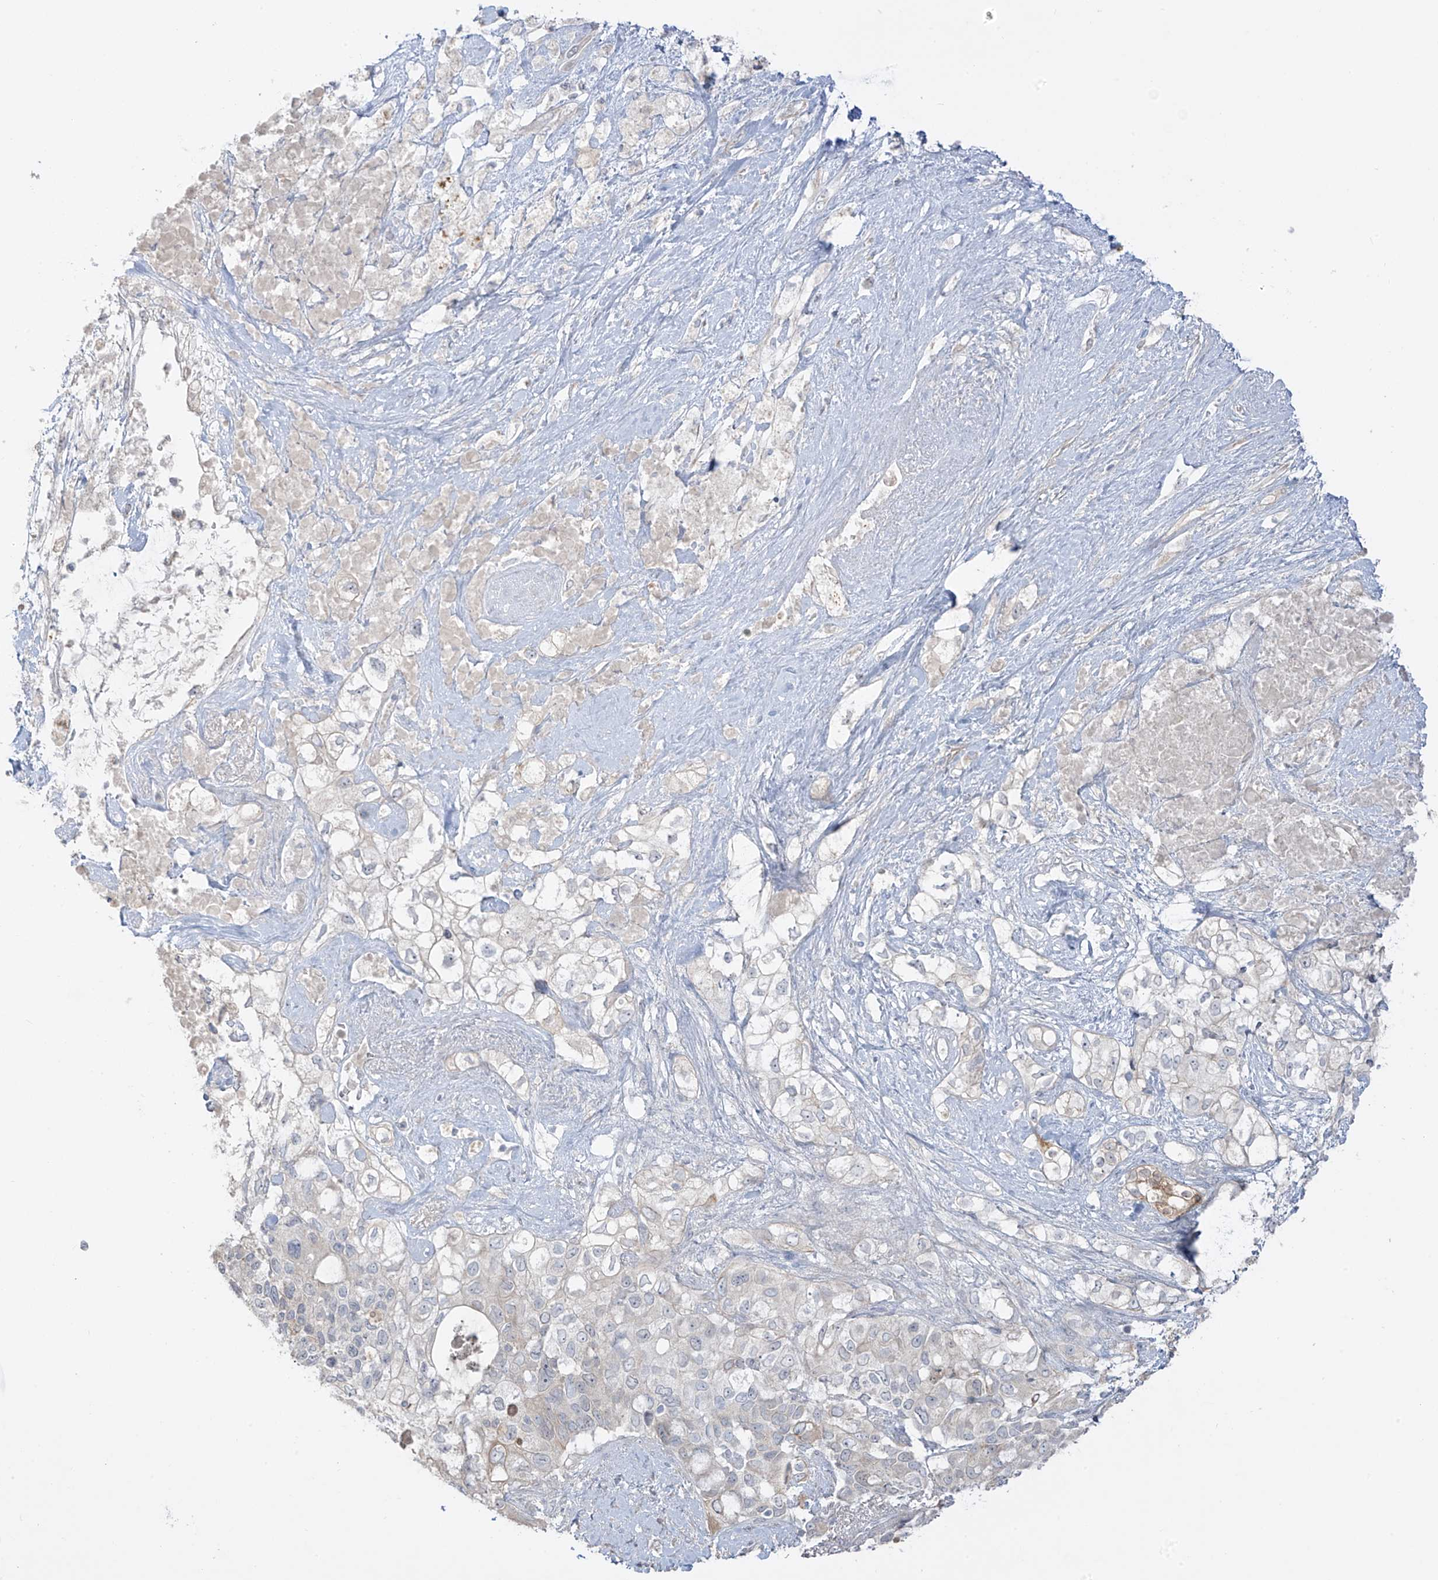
{"staining": {"intensity": "weak", "quantity": "<25%", "location": "cytoplasmic/membranous"}, "tissue": "pancreatic cancer", "cell_type": "Tumor cells", "image_type": "cancer", "snomed": [{"axis": "morphology", "description": "Adenocarcinoma, NOS"}, {"axis": "topography", "description": "Pancreas"}], "caption": "Immunohistochemistry histopathology image of human pancreatic cancer (adenocarcinoma) stained for a protein (brown), which displays no expression in tumor cells.", "gene": "DCDC2", "patient": {"sex": "female", "age": 56}}